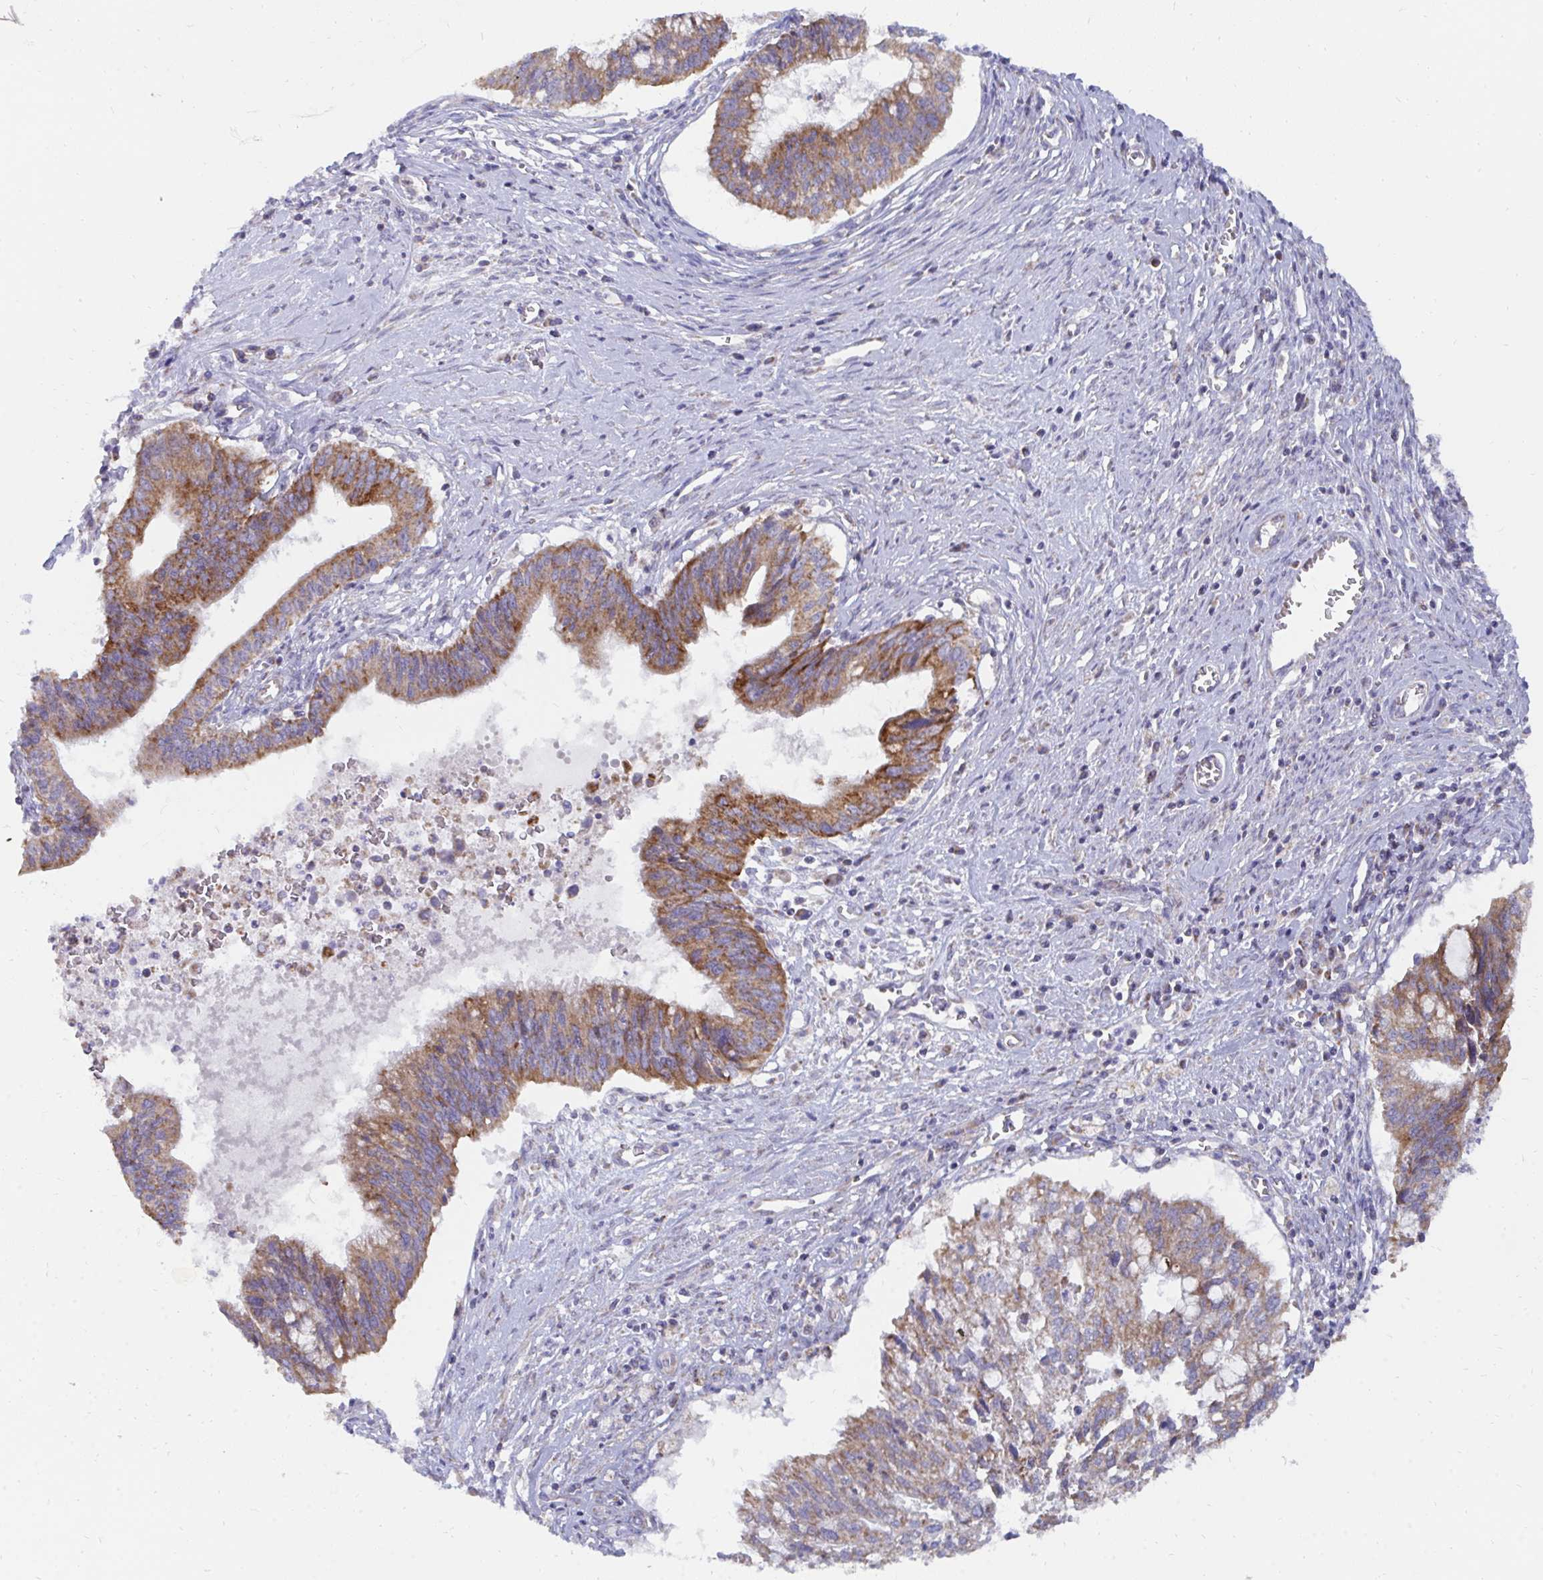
{"staining": {"intensity": "moderate", "quantity": ">75%", "location": "cytoplasmic/membranous"}, "tissue": "cervical cancer", "cell_type": "Tumor cells", "image_type": "cancer", "snomed": [{"axis": "morphology", "description": "Adenocarcinoma, NOS"}, {"axis": "topography", "description": "Cervix"}], "caption": "Moderate cytoplasmic/membranous protein expression is identified in about >75% of tumor cells in cervical adenocarcinoma.", "gene": "PC", "patient": {"sex": "female", "age": 44}}